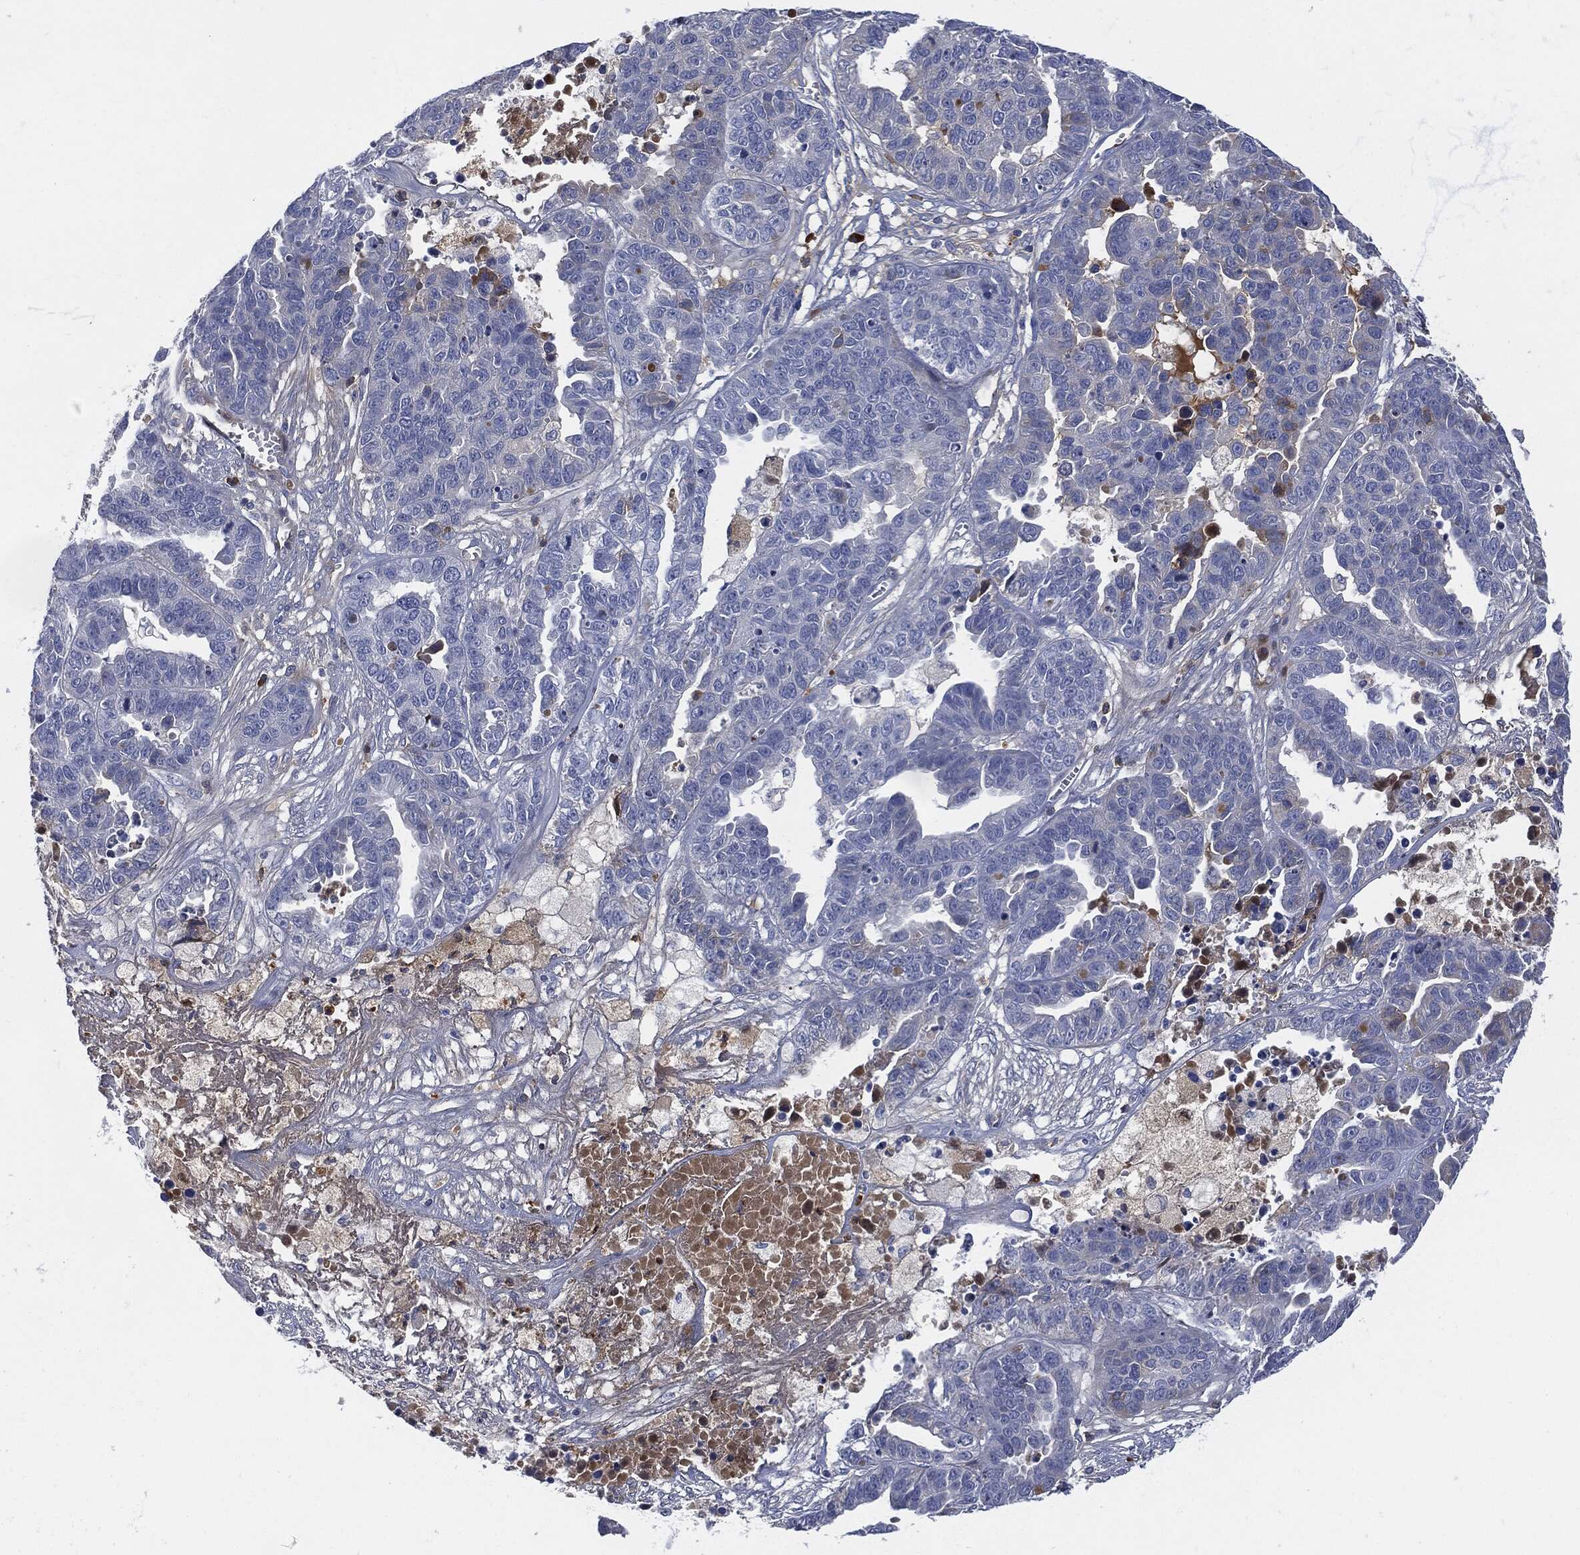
{"staining": {"intensity": "negative", "quantity": "none", "location": "none"}, "tissue": "ovarian cancer", "cell_type": "Tumor cells", "image_type": "cancer", "snomed": [{"axis": "morphology", "description": "Cystadenocarcinoma, serous, NOS"}, {"axis": "topography", "description": "Ovary"}], "caption": "Micrograph shows no protein positivity in tumor cells of ovarian cancer tissue.", "gene": "BTK", "patient": {"sex": "female", "age": 87}}